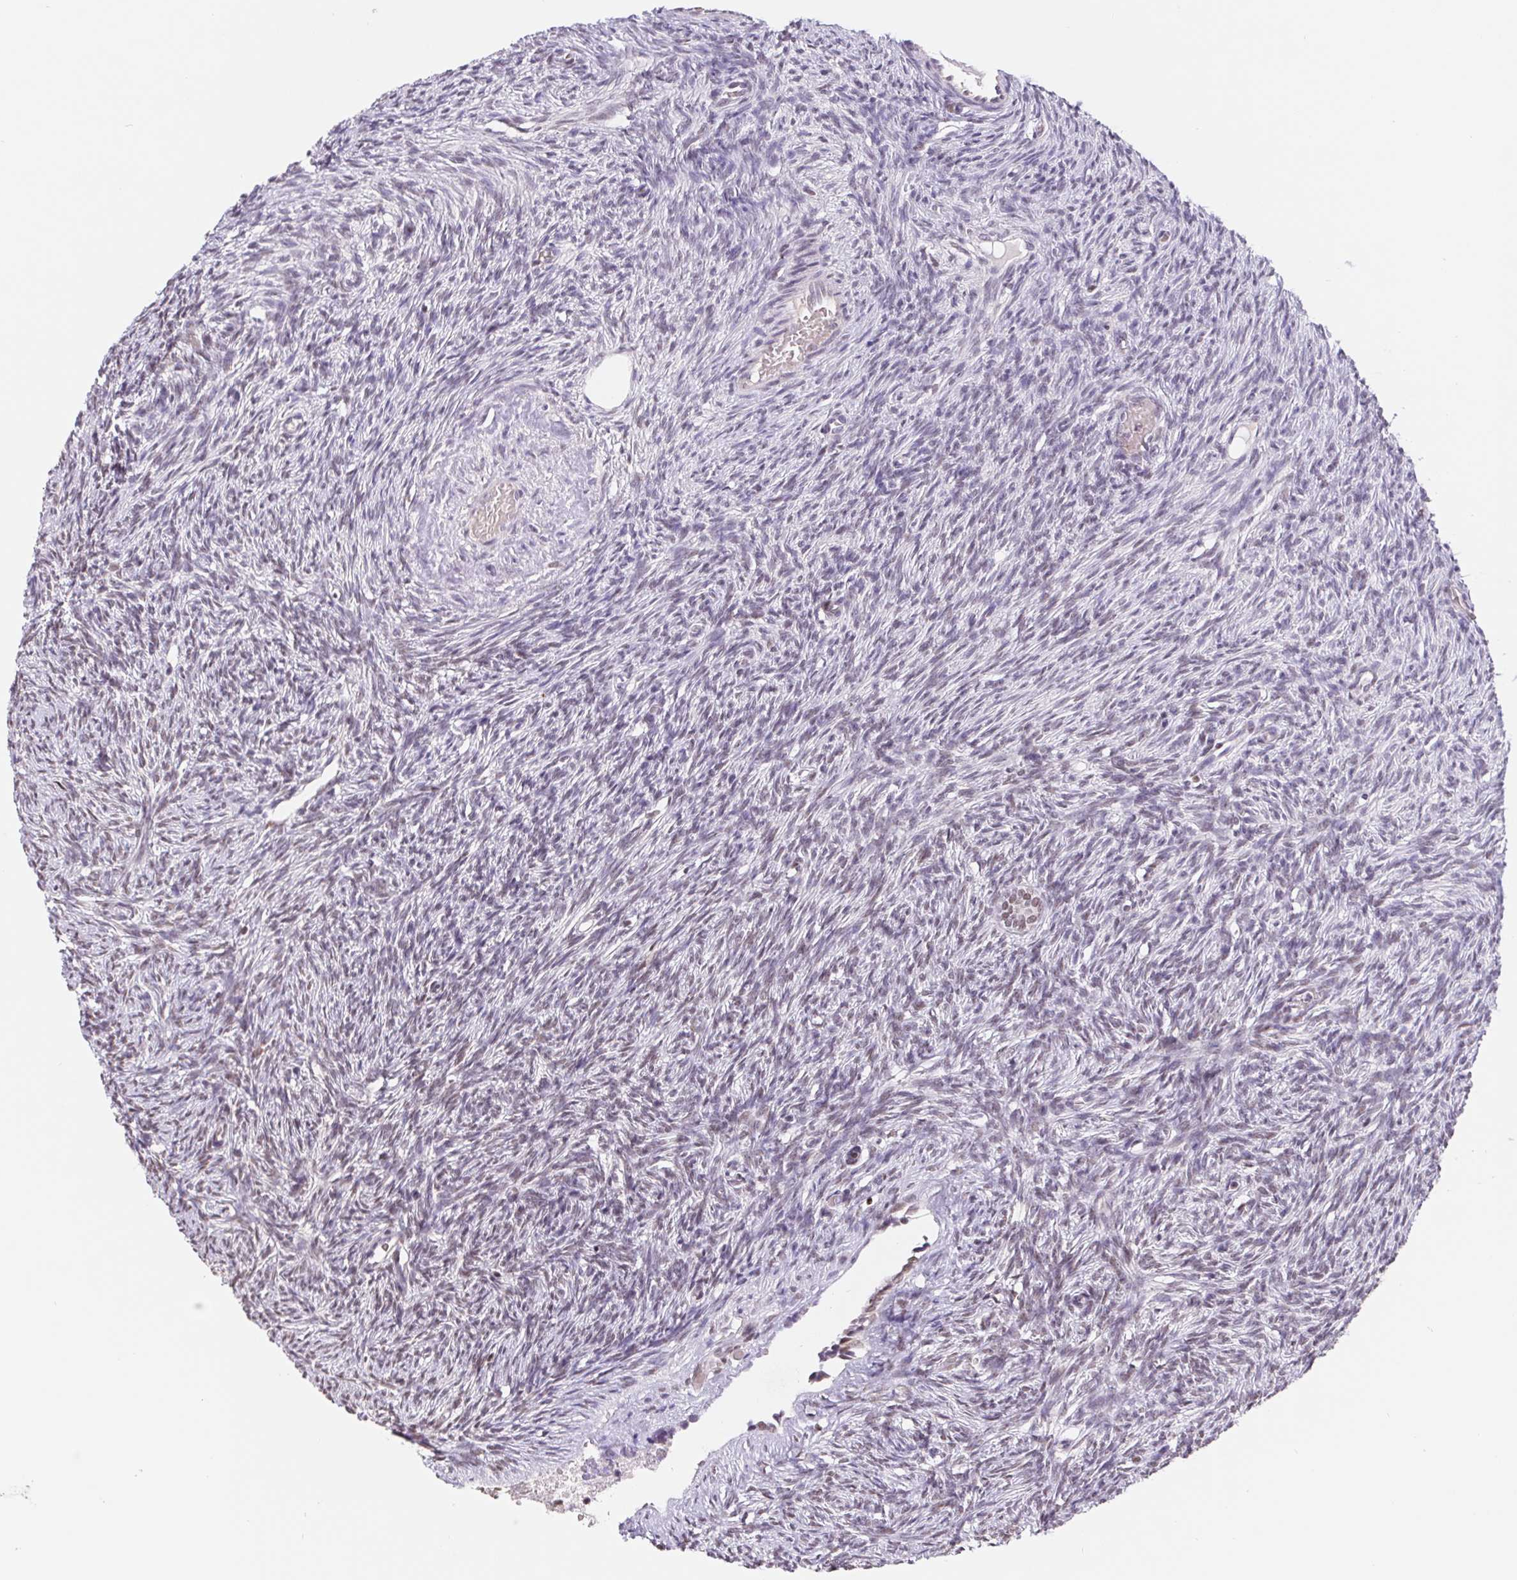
{"staining": {"intensity": "weak", "quantity": ">75%", "location": "nuclear"}, "tissue": "ovary", "cell_type": "Follicle cells", "image_type": "normal", "snomed": [{"axis": "morphology", "description": "Normal tissue, NOS"}, {"axis": "topography", "description": "Ovary"}], "caption": "Weak nuclear positivity for a protein is identified in about >75% of follicle cells of benign ovary using IHC.", "gene": "TRERF1", "patient": {"sex": "female", "age": 33}}